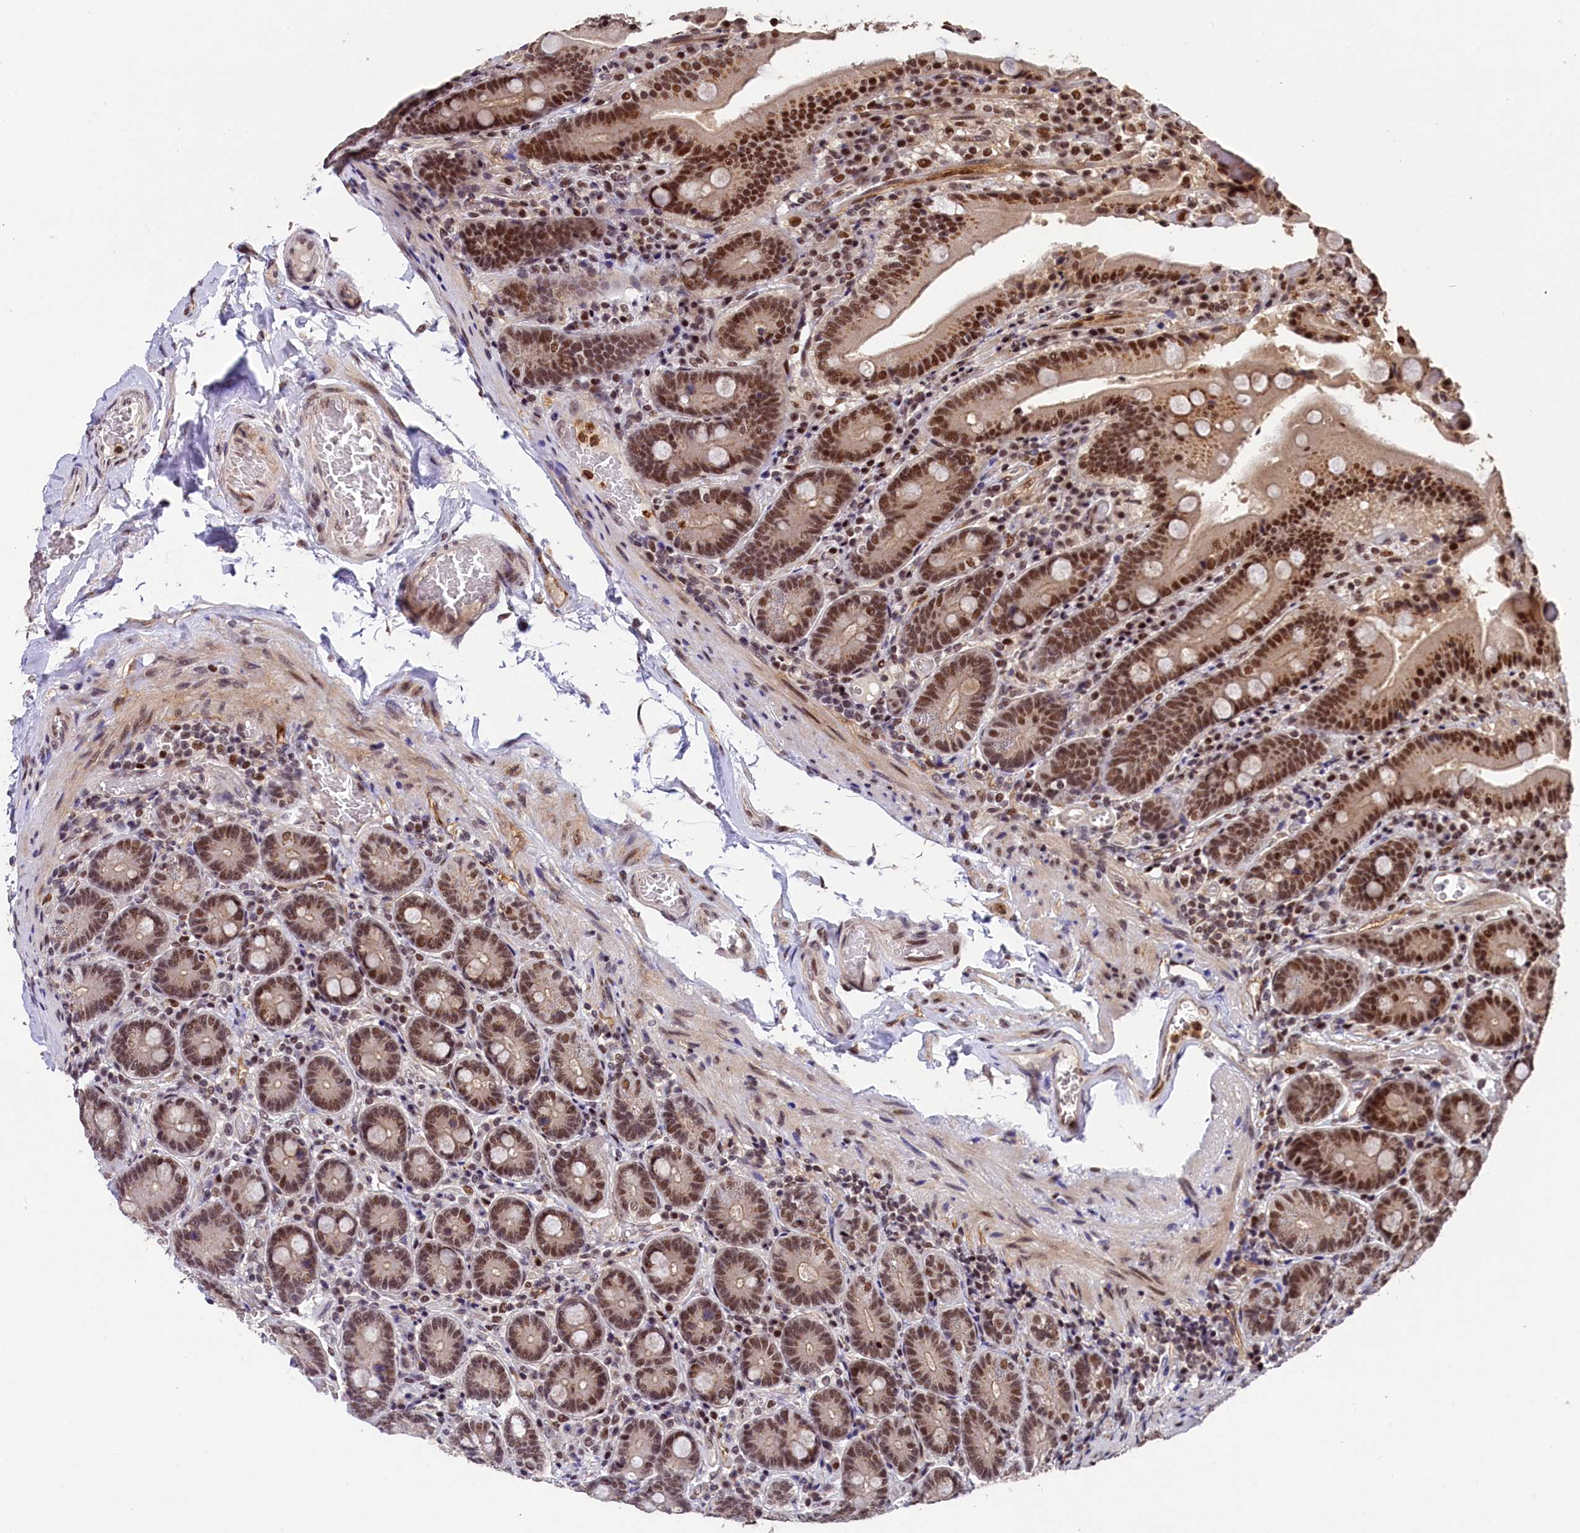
{"staining": {"intensity": "moderate", "quantity": ">75%", "location": "nuclear"}, "tissue": "duodenum", "cell_type": "Glandular cells", "image_type": "normal", "snomed": [{"axis": "morphology", "description": "Normal tissue, NOS"}, {"axis": "topography", "description": "Duodenum"}], "caption": "Duodenum stained with IHC demonstrates moderate nuclear expression in about >75% of glandular cells. Immunohistochemistry stains the protein in brown and the nuclei are stained blue.", "gene": "ADIG", "patient": {"sex": "female", "age": 62}}